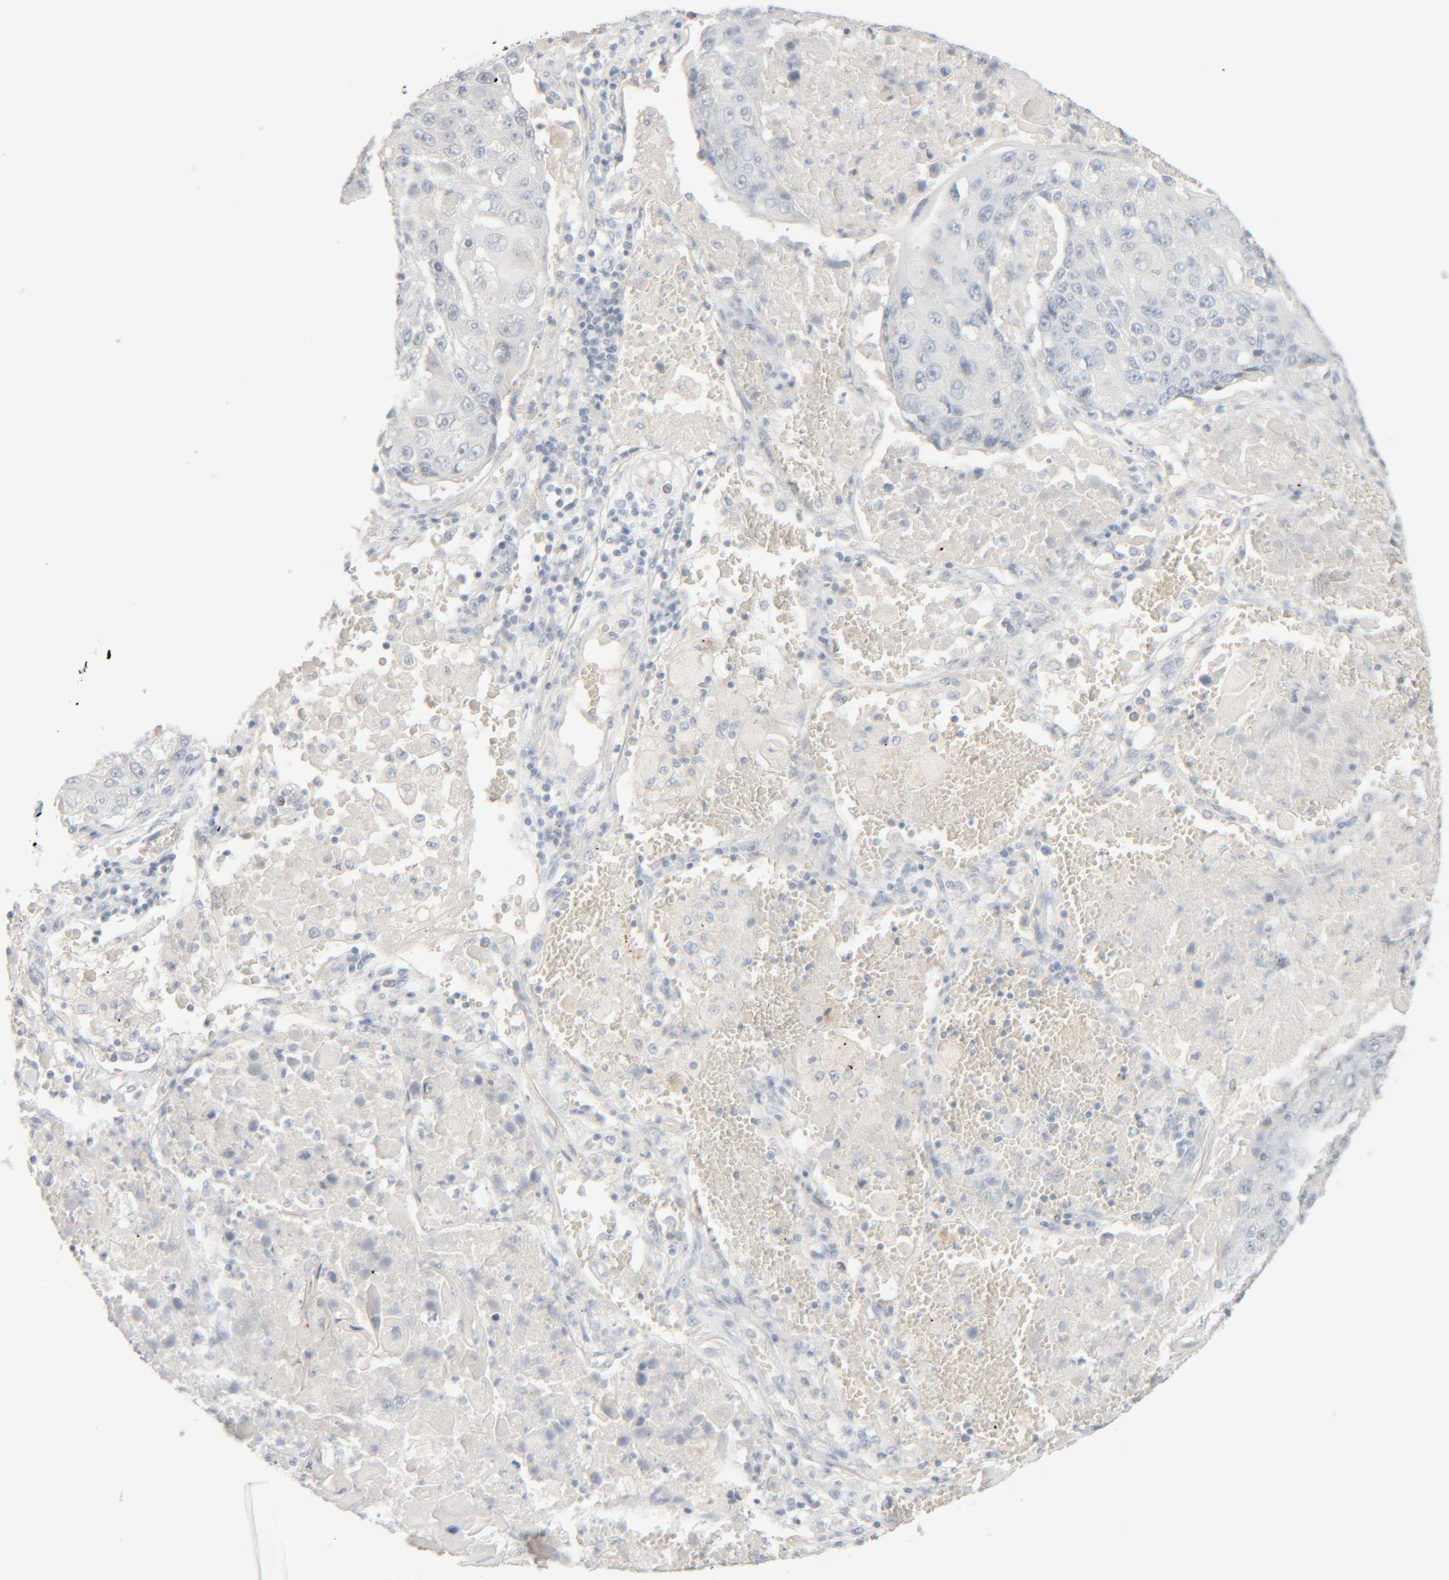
{"staining": {"intensity": "negative", "quantity": "none", "location": "none"}, "tissue": "lung cancer", "cell_type": "Tumor cells", "image_type": "cancer", "snomed": [{"axis": "morphology", "description": "Squamous cell carcinoma, NOS"}, {"axis": "topography", "description": "Lung"}], "caption": "An IHC image of lung cancer (squamous cell carcinoma) is shown. There is no staining in tumor cells of lung cancer (squamous cell carcinoma).", "gene": "RIDA", "patient": {"sex": "male", "age": 61}}